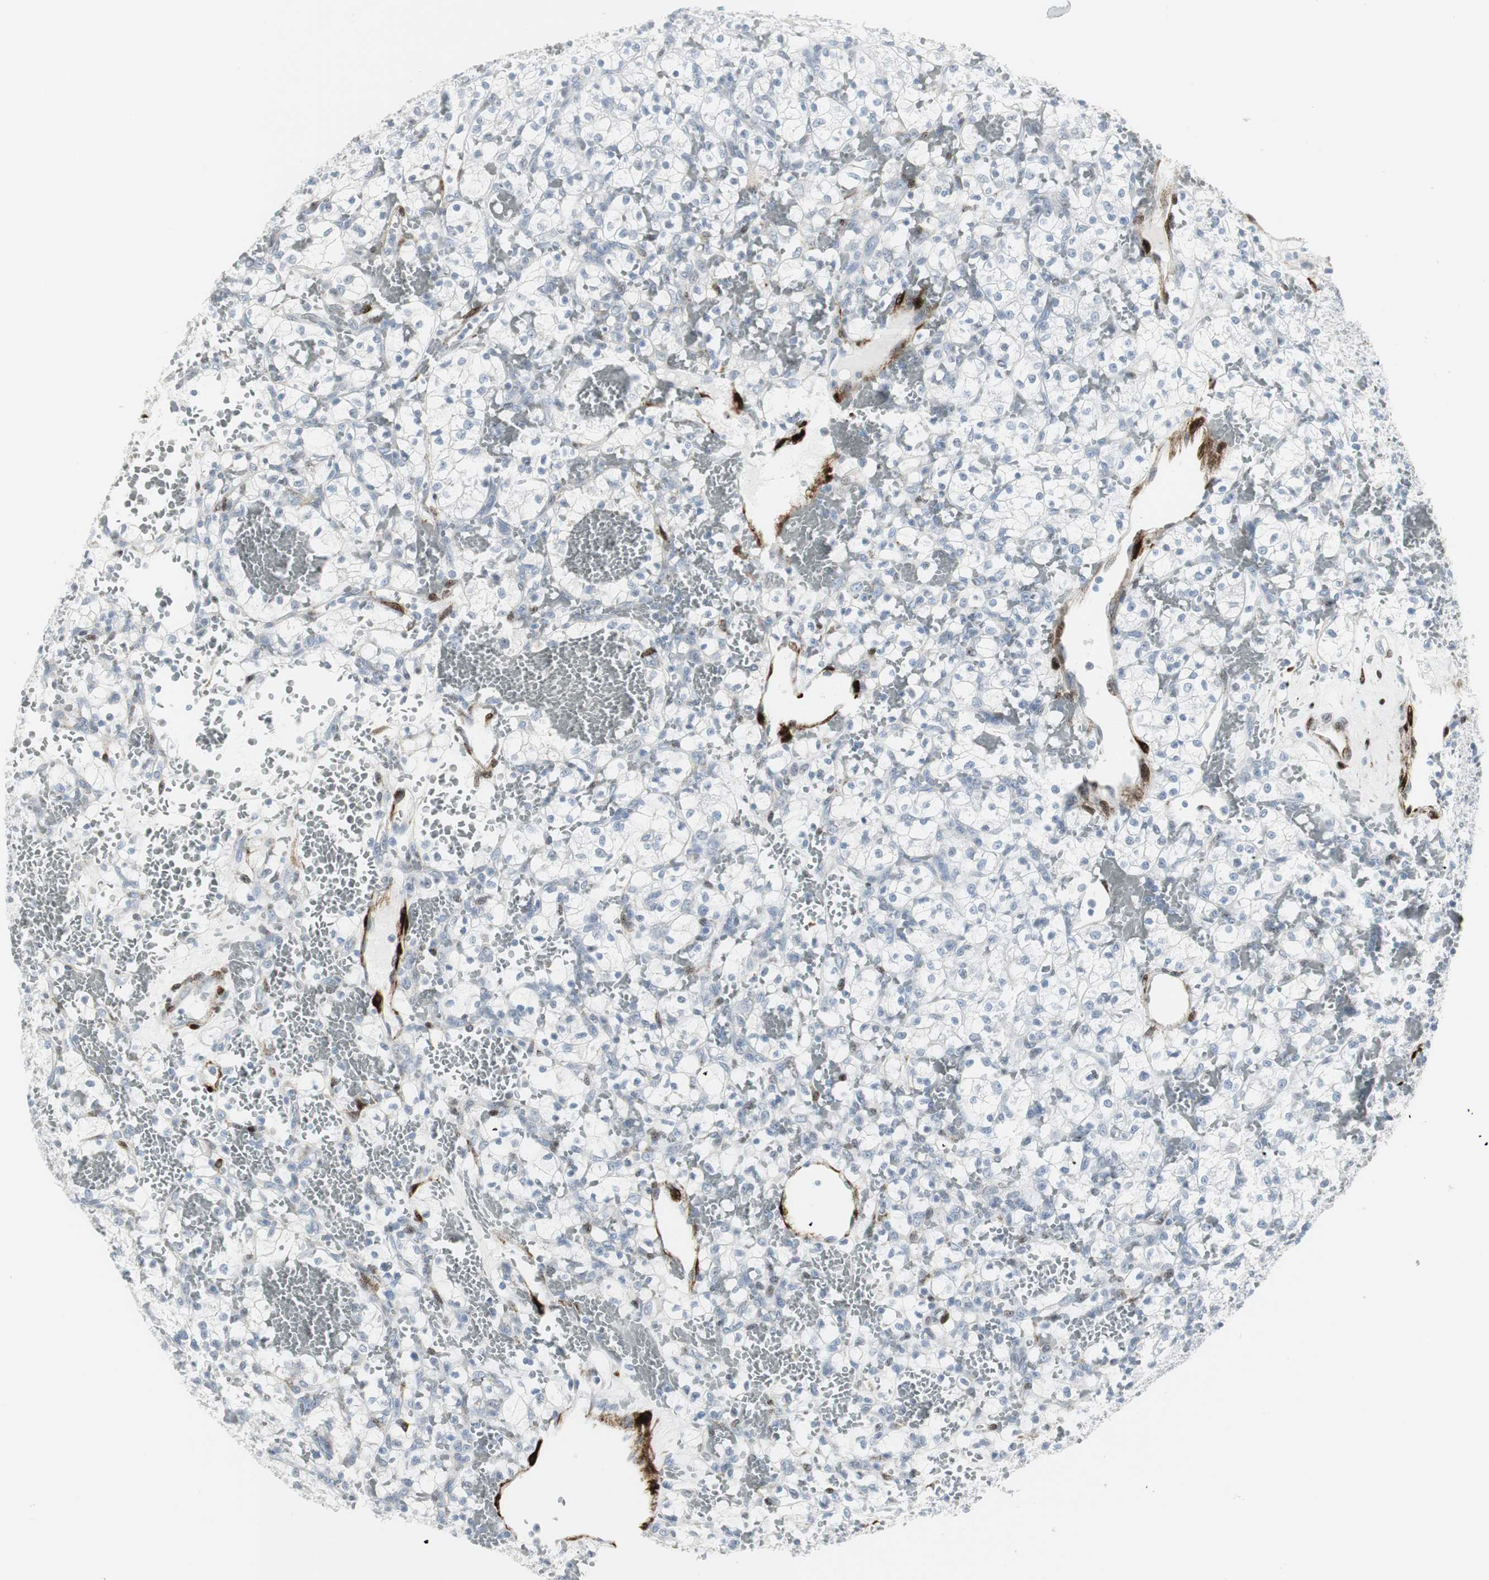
{"staining": {"intensity": "negative", "quantity": "none", "location": "none"}, "tissue": "renal cancer", "cell_type": "Tumor cells", "image_type": "cancer", "snomed": [{"axis": "morphology", "description": "Adenocarcinoma, NOS"}, {"axis": "topography", "description": "Kidney"}], "caption": "Tumor cells show no significant protein expression in renal adenocarcinoma.", "gene": "PPP1R14A", "patient": {"sex": "female", "age": 60}}